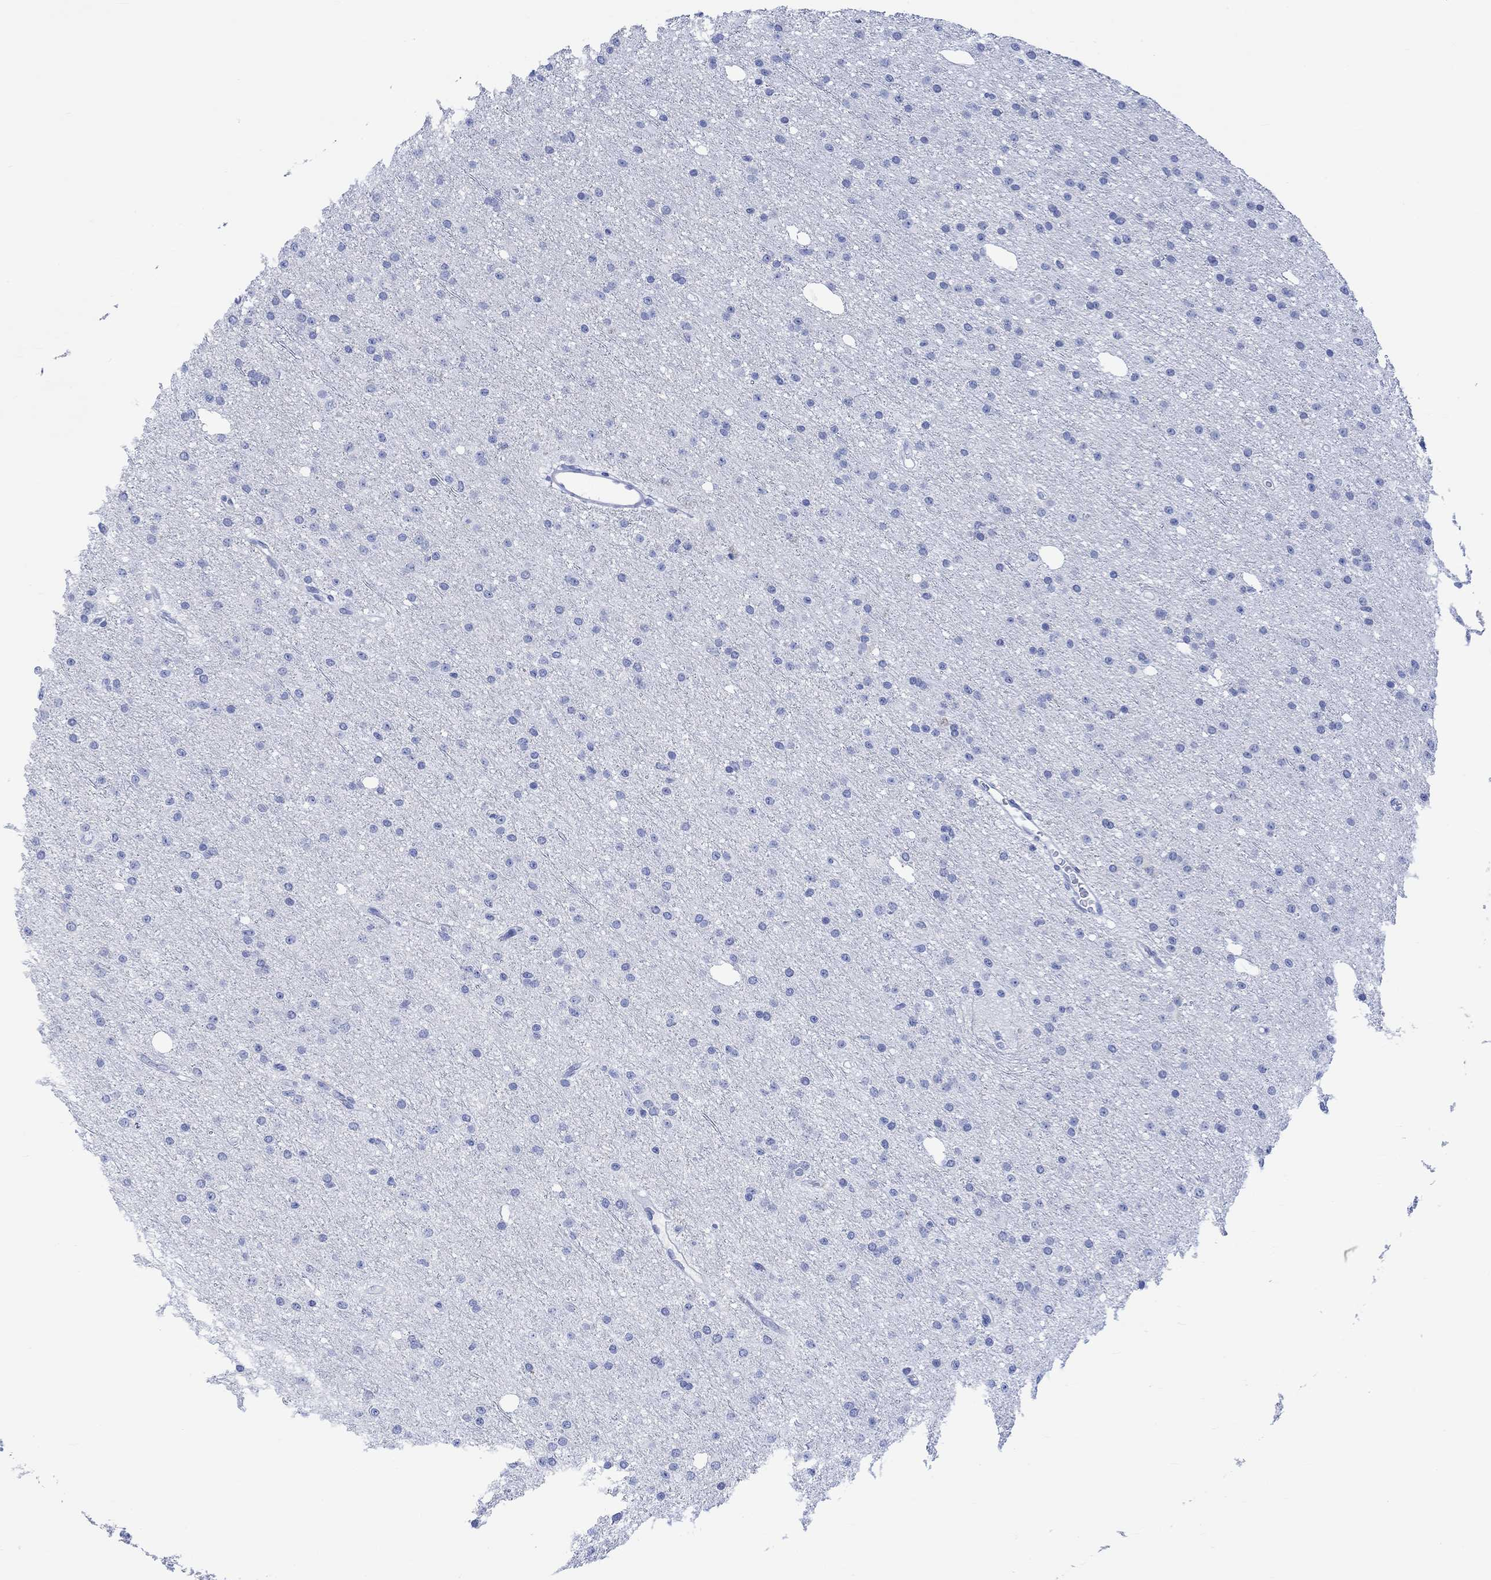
{"staining": {"intensity": "negative", "quantity": "none", "location": "none"}, "tissue": "glioma", "cell_type": "Tumor cells", "image_type": "cancer", "snomed": [{"axis": "morphology", "description": "Glioma, malignant, Low grade"}, {"axis": "topography", "description": "Brain"}], "caption": "The immunohistochemistry photomicrograph has no significant expression in tumor cells of malignant low-grade glioma tissue. (DAB (3,3'-diaminobenzidine) immunohistochemistry with hematoxylin counter stain).", "gene": "CALCA", "patient": {"sex": "male", "age": 27}}